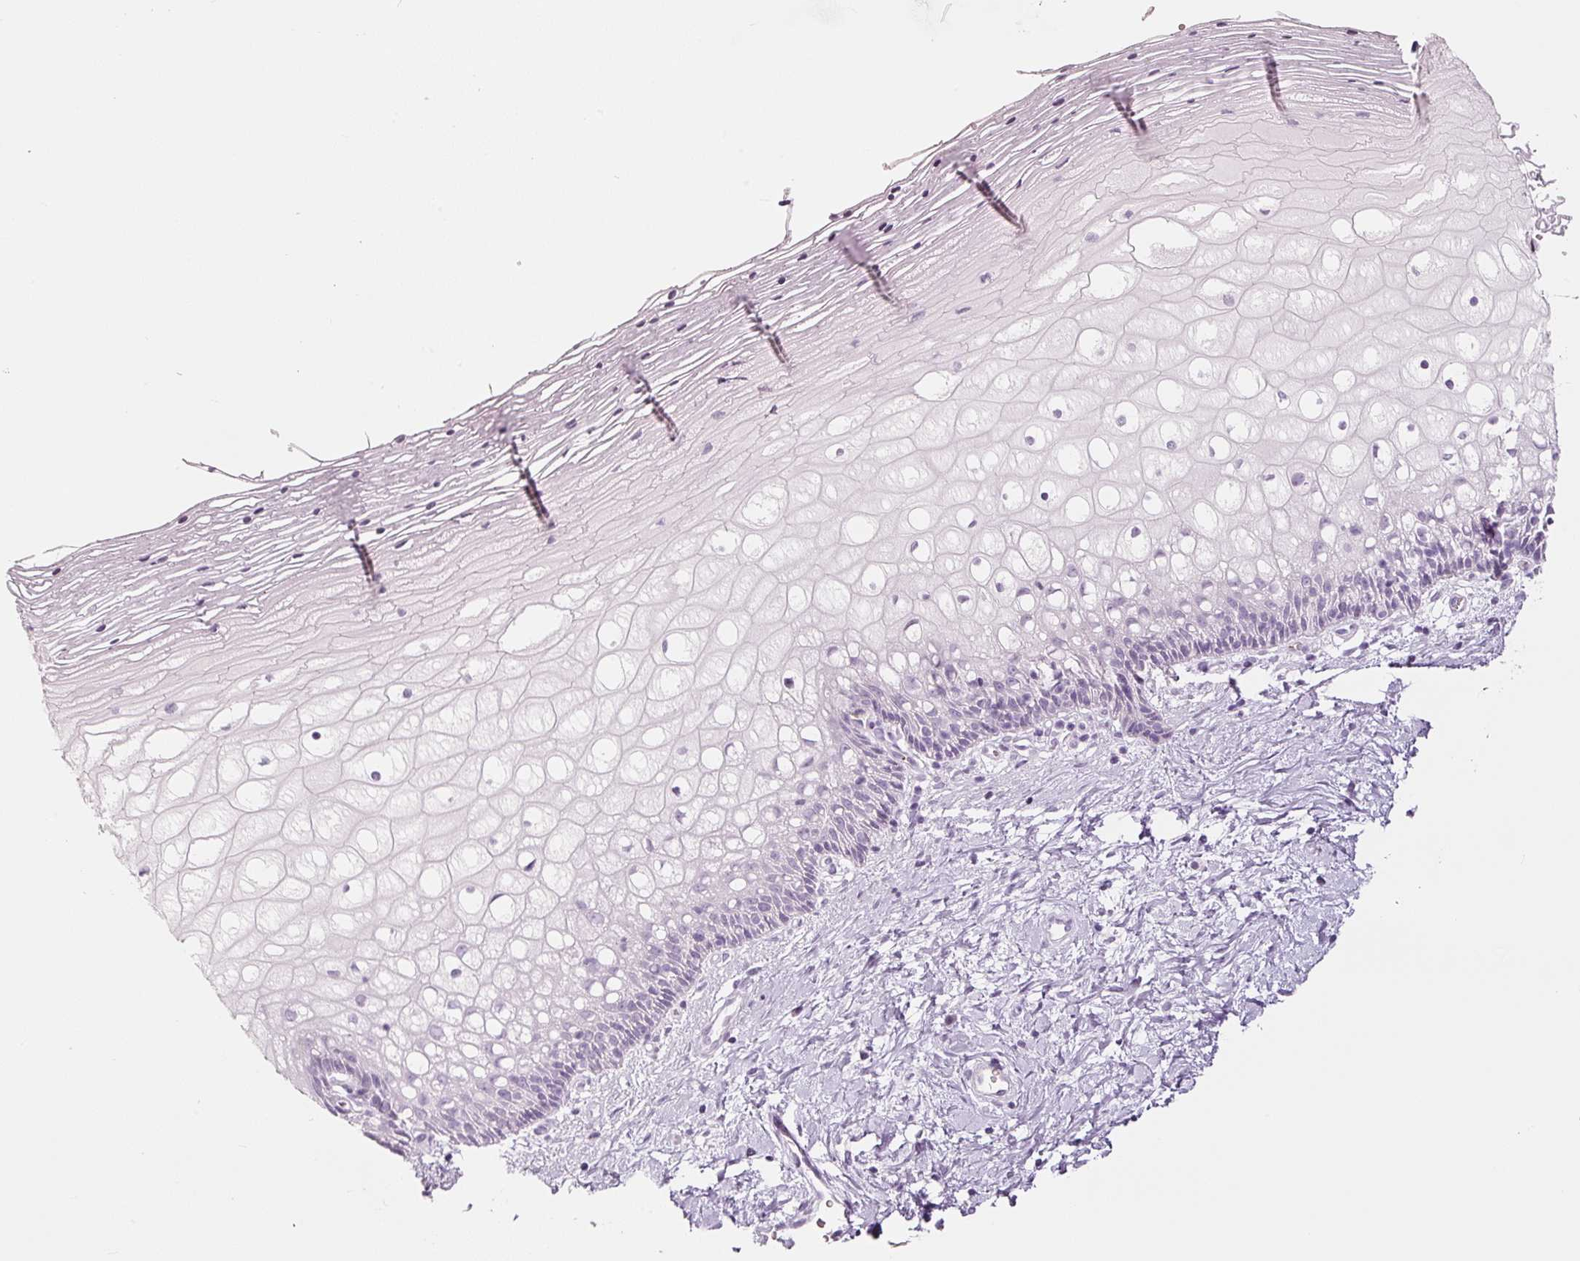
{"staining": {"intensity": "negative", "quantity": "none", "location": "none"}, "tissue": "cervix", "cell_type": "Glandular cells", "image_type": "normal", "snomed": [{"axis": "morphology", "description": "Normal tissue, NOS"}, {"axis": "topography", "description": "Cervix"}], "caption": "Immunohistochemical staining of normal cervix shows no significant expression in glandular cells. Brightfield microscopy of immunohistochemistry stained with DAB (3,3'-diaminobenzidine) (brown) and hematoxylin (blue), captured at high magnification.", "gene": "LECT2", "patient": {"sex": "female", "age": 36}}